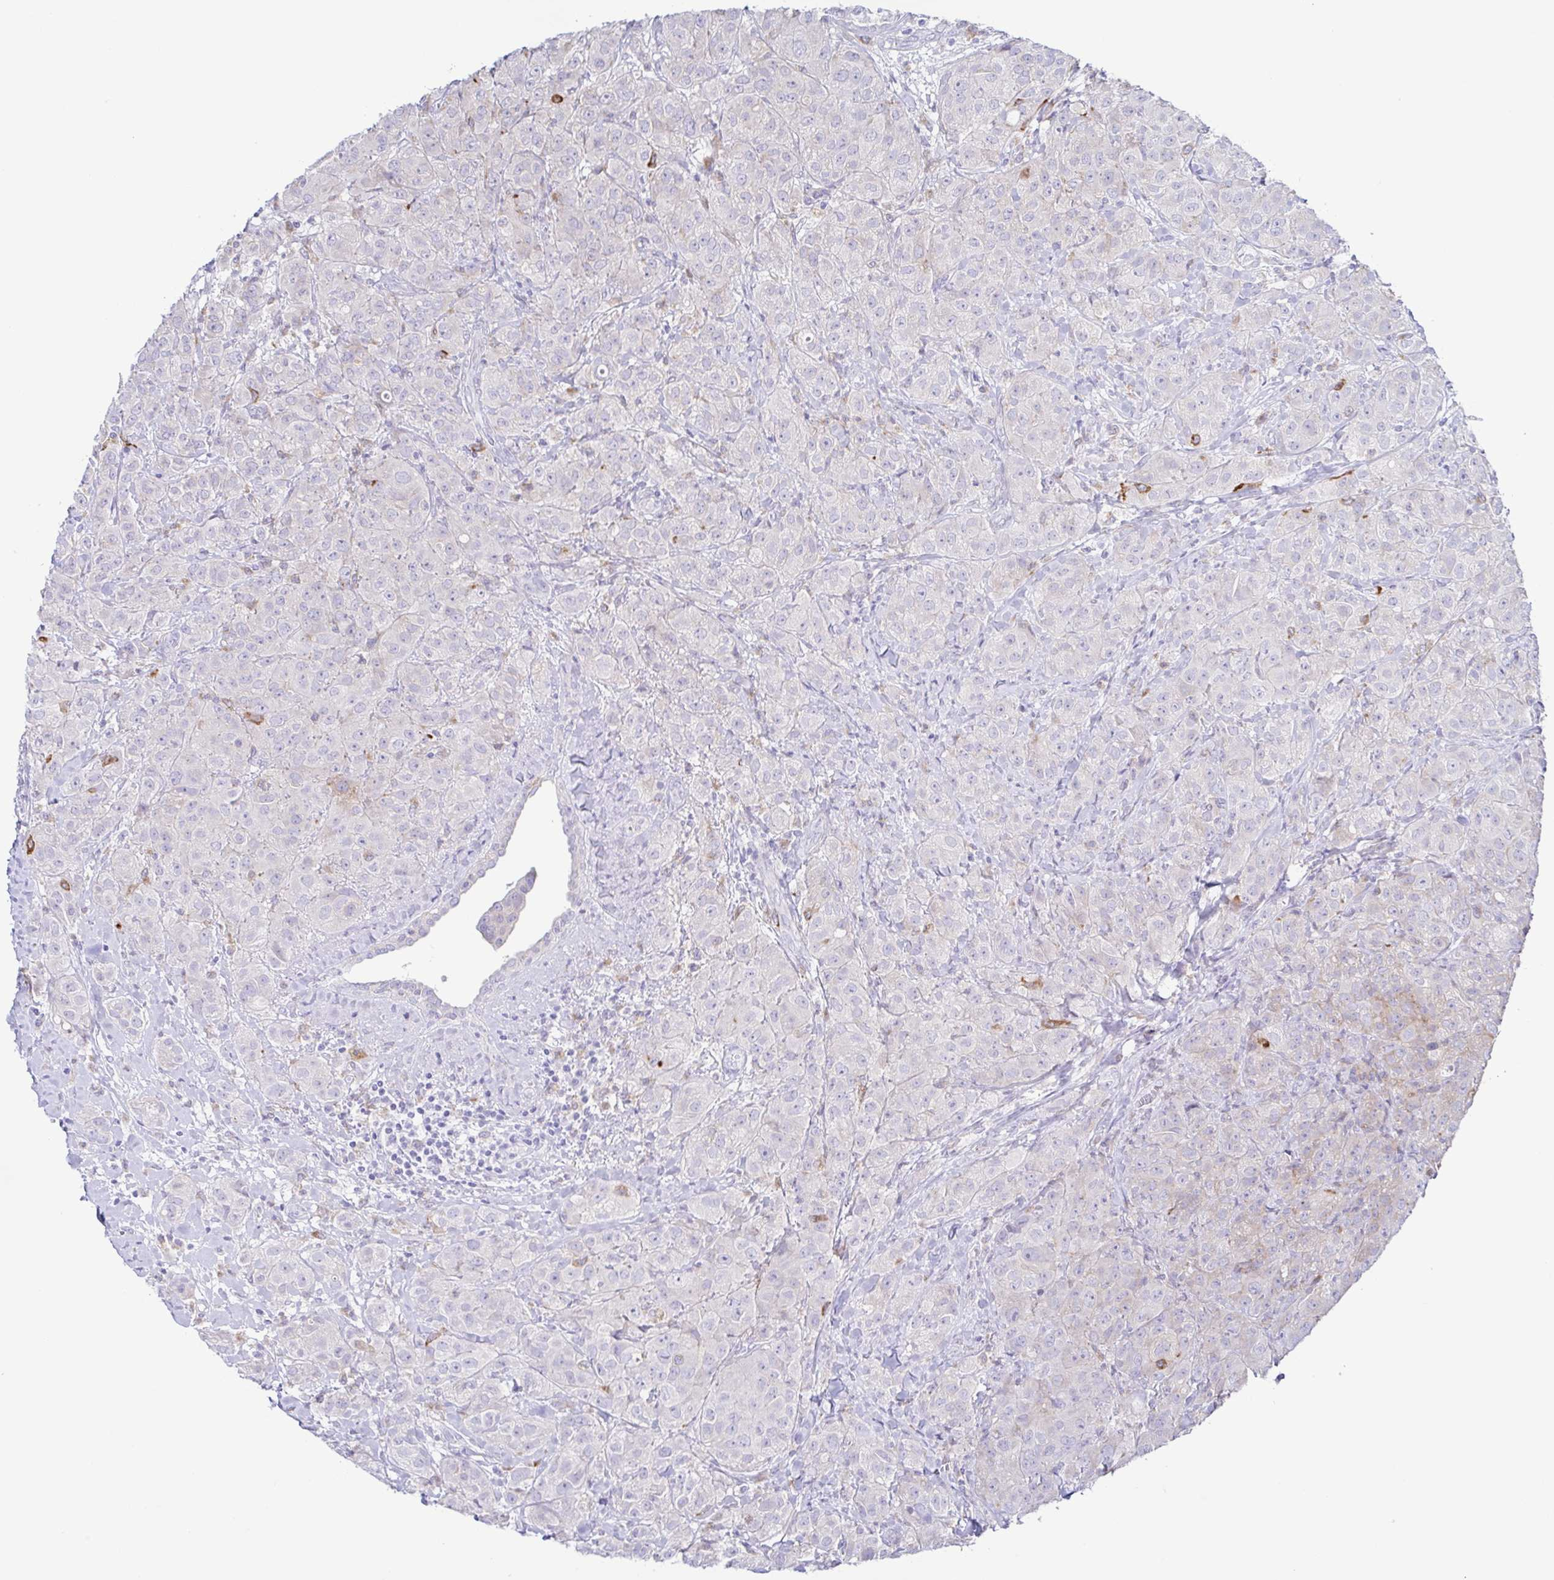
{"staining": {"intensity": "moderate", "quantity": "<25%", "location": "cytoplasmic/membranous"}, "tissue": "breast cancer", "cell_type": "Tumor cells", "image_type": "cancer", "snomed": [{"axis": "morphology", "description": "Normal tissue, NOS"}, {"axis": "morphology", "description": "Duct carcinoma"}, {"axis": "topography", "description": "Breast"}], "caption": "Immunohistochemical staining of human breast infiltrating ductal carcinoma demonstrates moderate cytoplasmic/membranous protein staining in about <25% of tumor cells. Immunohistochemistry stains the protein of interest in brown and the nuclei are stained blue.", "gene": "ATP6V1G2", "patient": {"sex": "female", "age": 43}}